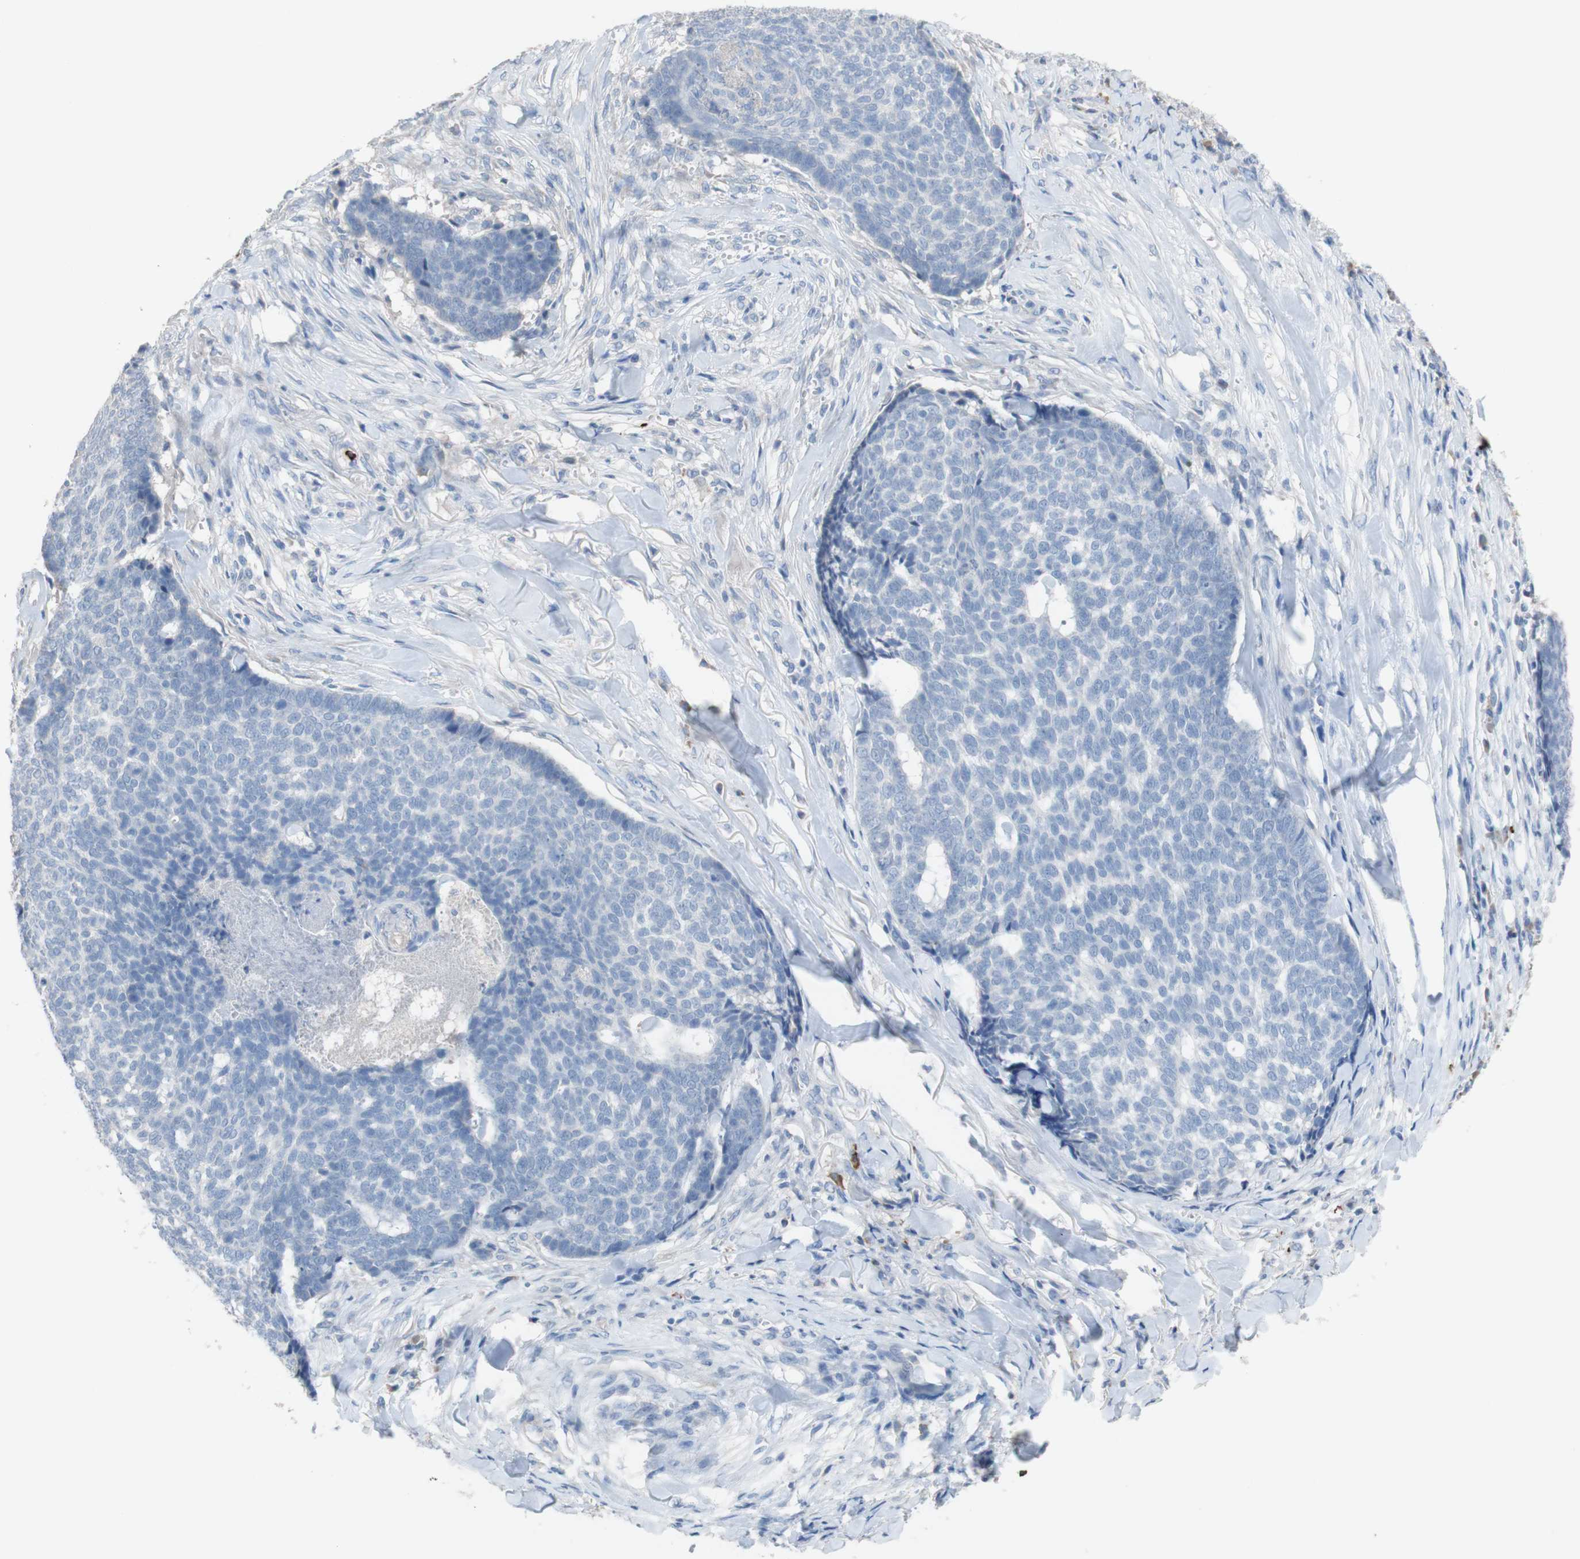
{"staining": {"intensity": "negative", "quantity": "none", "location": "none"}, "tissue": "skin cancer", "cell_type": "Tumor cells", "image_type": "cancer", "snomed": [{"axis": "morphology", "description": "Basal cell carcinoma"}, {"axis": "topography", "description": "Skin"}], "caption": "This is an immunohistochemistry histopathology image of human skin cancer (basal cell carcinoma). There is no expression in tumor cells.", "gene": "PACSIN1", "patient": {"sex": "male", "age": 84}}